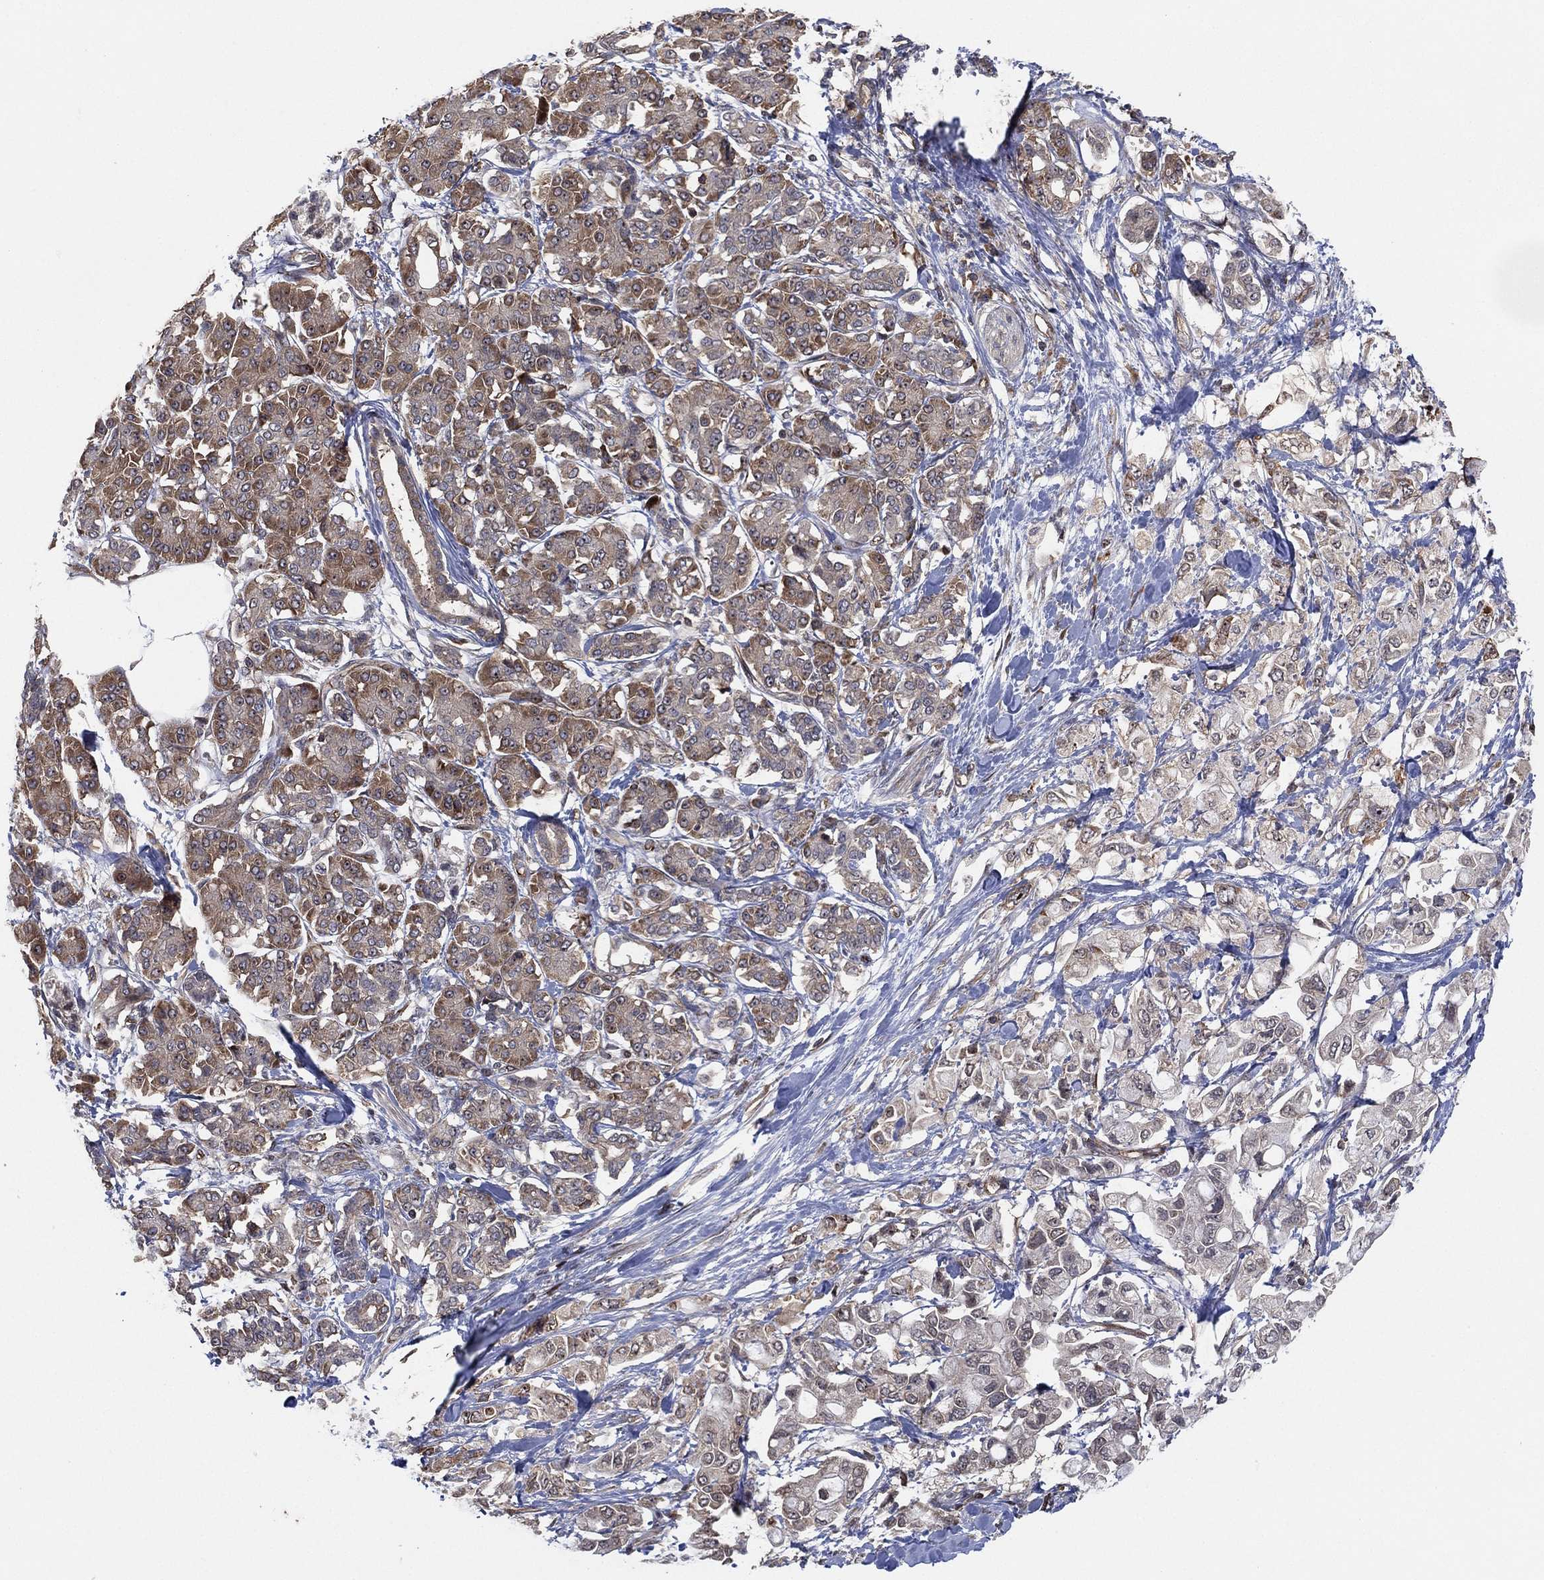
{"staining": {"intensity": "negative", "quantity": "none", "location": "none"}, "tissue": "pancreatic cancer", "cell_type": "Tumor cells", "image_type": "cancer", "snomed": [{"axis": "morphology", "description": "Adenocarcinoma, NOS"}, {"axis": "topography", "description": "Pancreas"}], "caption": "Tumor cells show no significant protein positivity in pancreatic cancer.", "gene": "TMCO1", "patient": {"sex": "female", "age": 56}}